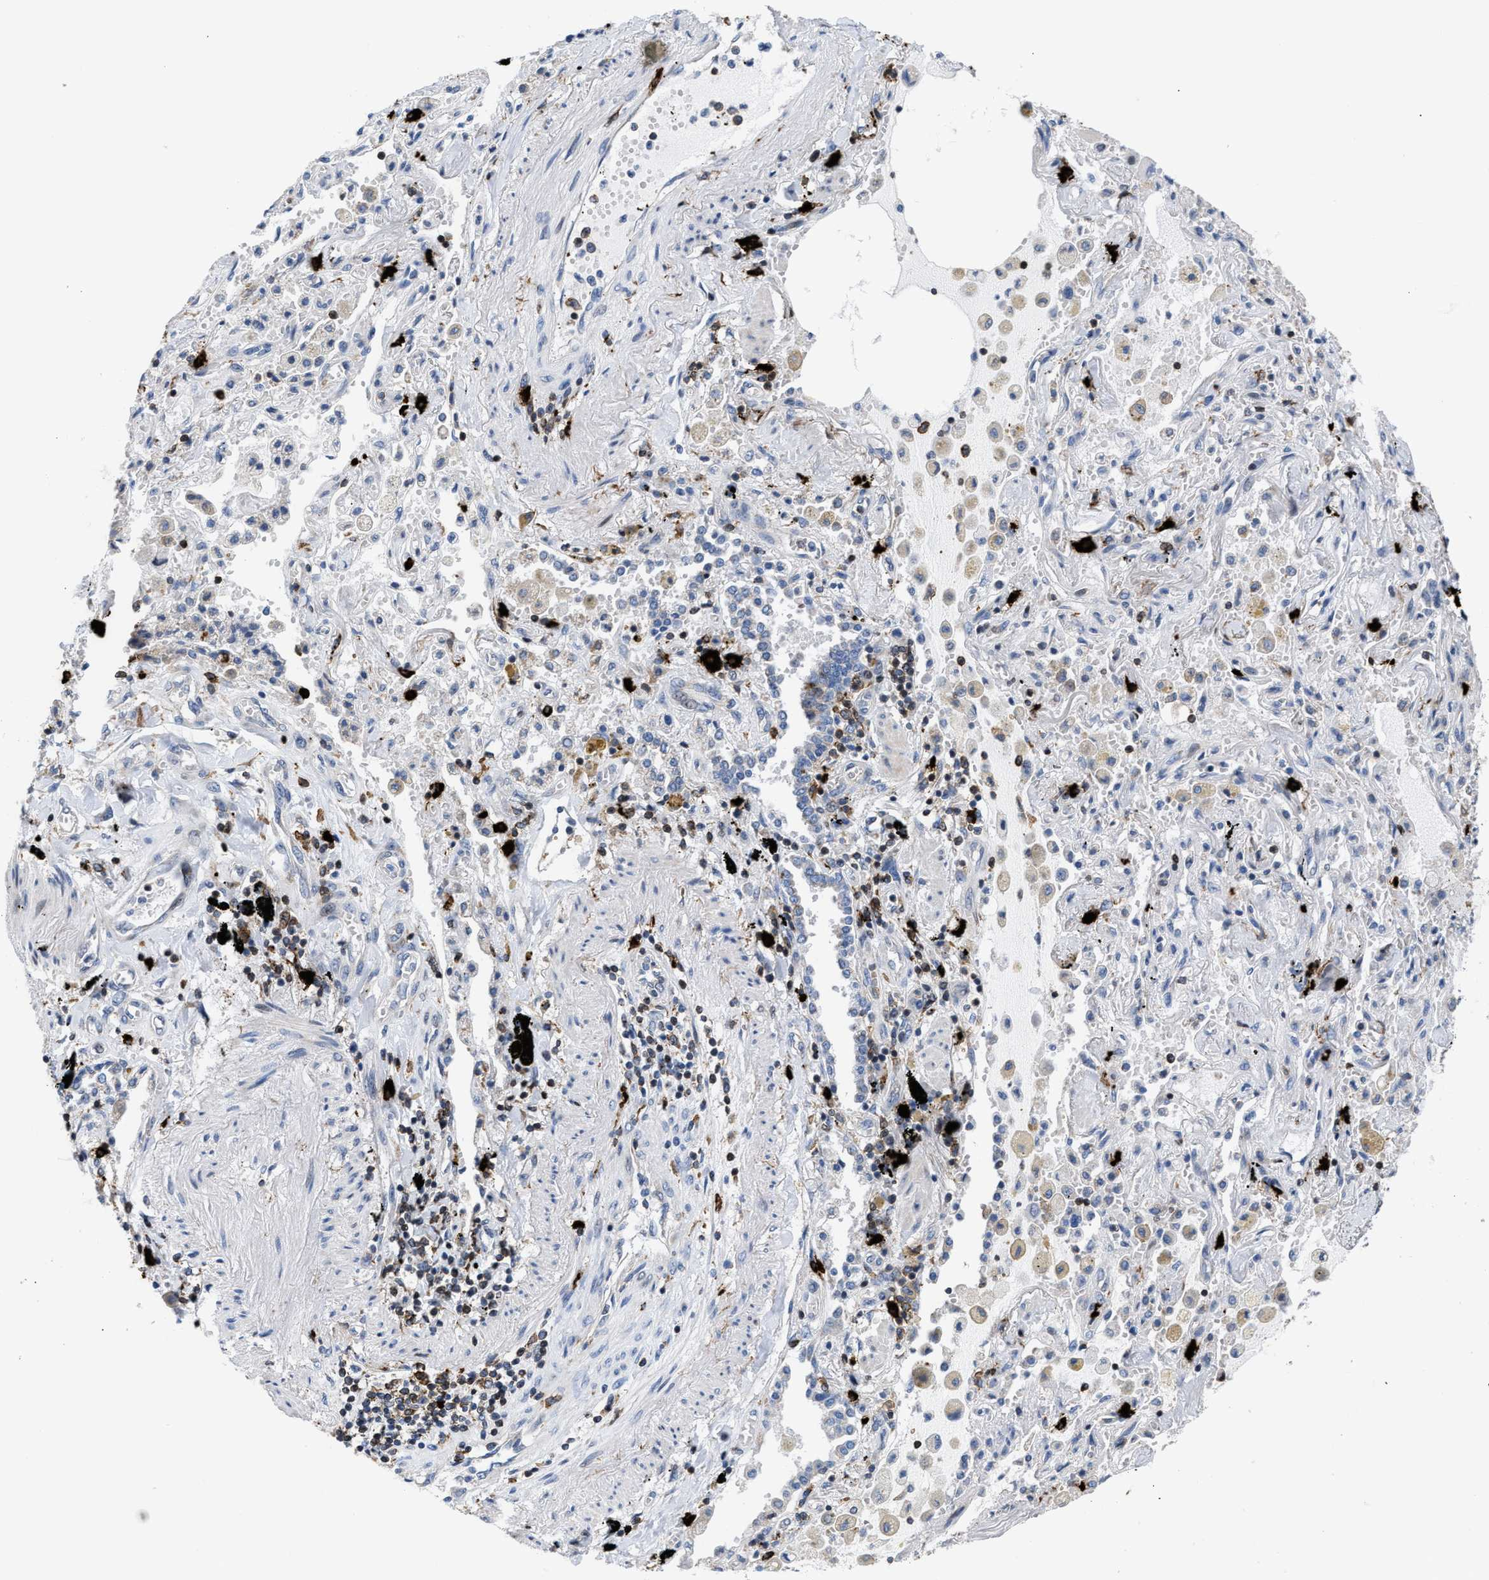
{"staining": {"intensity": "negative", "quantity": "none", "location": "none"}, "tissue": "lung cancer", "cell_type": "Tumor cells", "image_type": "cancer", "snomed": [{"axis": "morphology", "description": "Adenocarcinoma, NOS"}, {"axis": "topography", "description": "Lung"}], "caption": "IHC photomicrograph of neoplastic tissue: adenocarcinoma (lung) stained with DAB displays no significant protein expression in tumor cells. Brightfield microscopy of immunohistochemistry stained with DAB (3,3'-diaminobenzidine) (brown) and hematoxylin (blue), captured at high magnification.", "gene": "ATP9A", "patient": {"sex": "female", "age": 65}}